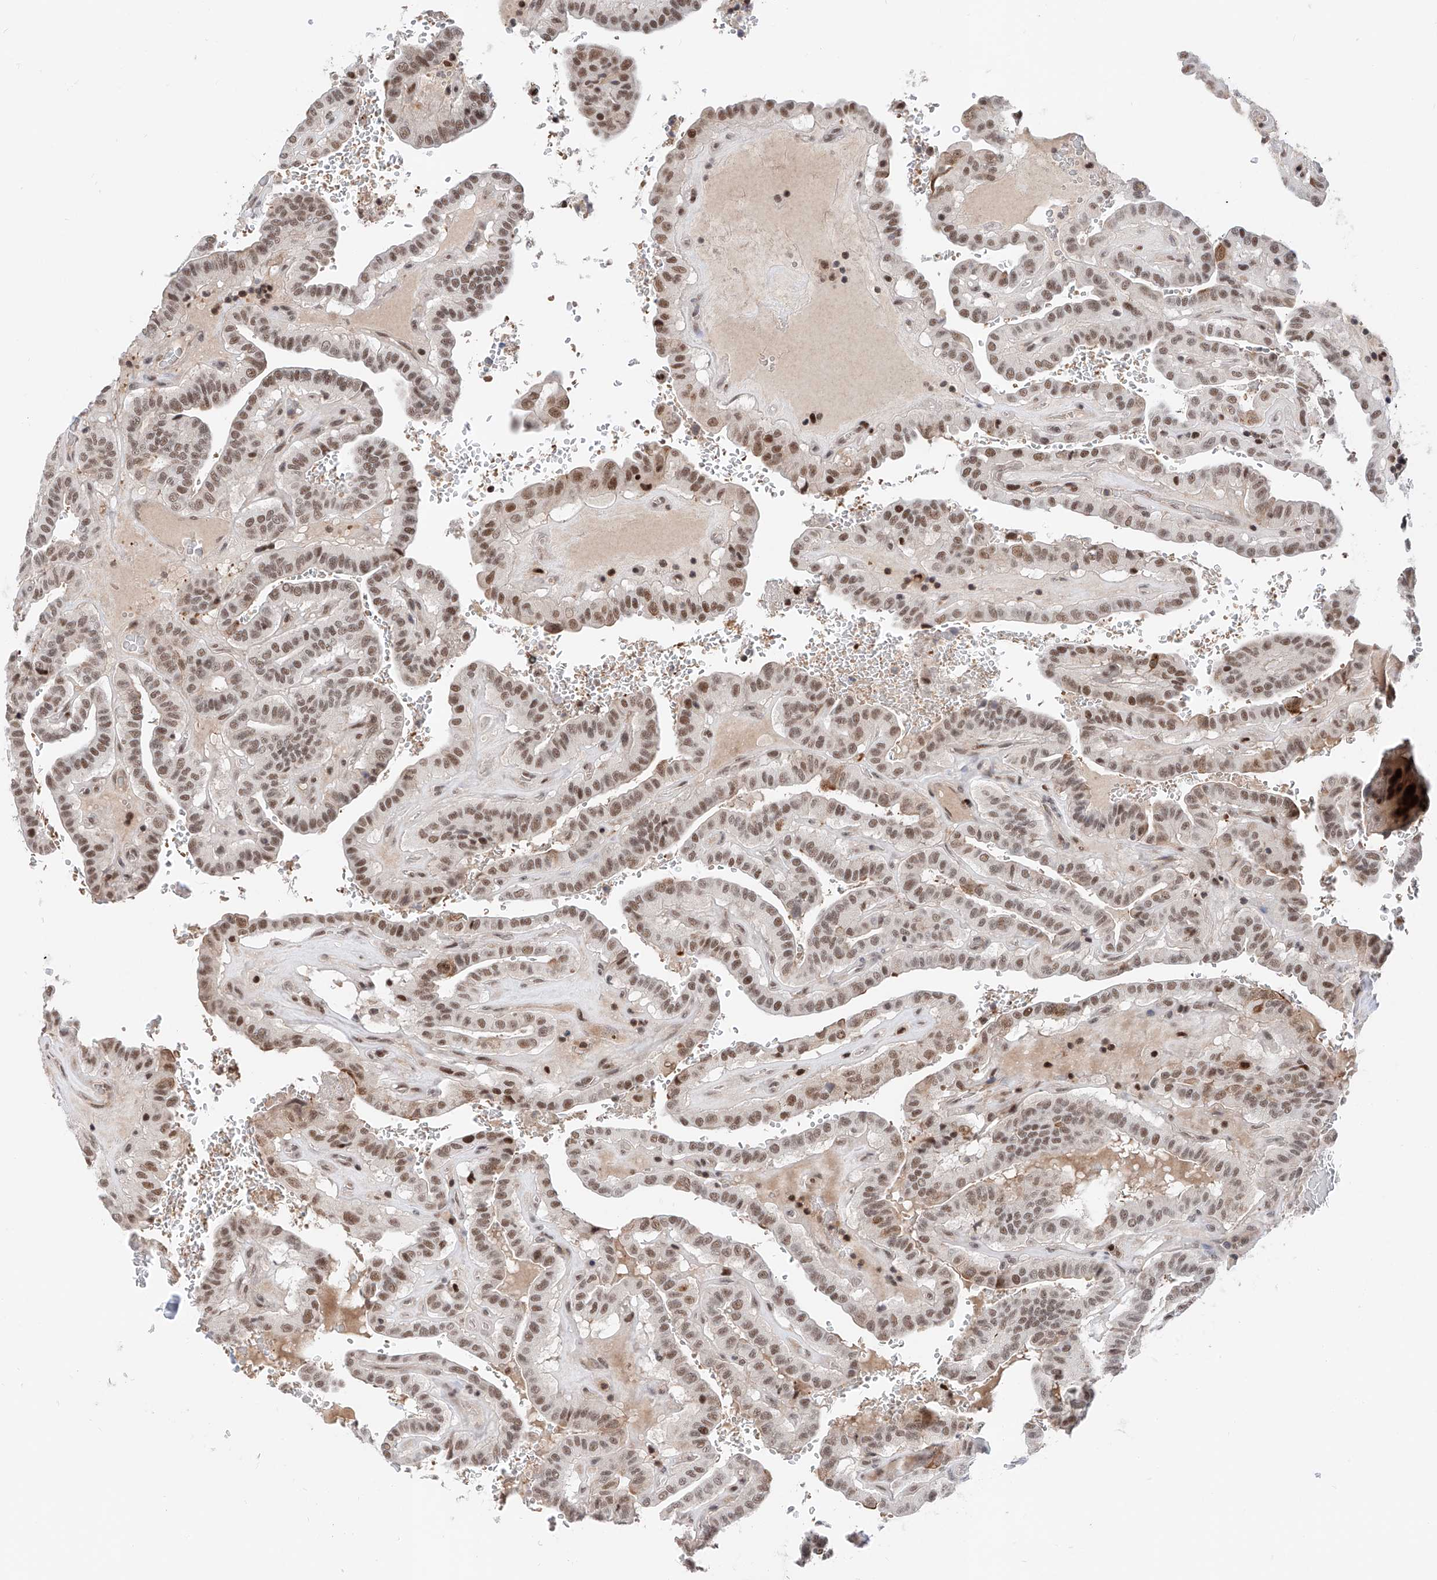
{"staining": {"intensity": "moderate", "quantity": ">75%", "location": "nuclear"}, "tissue": "thyroid cancer", "cell_type": "Tumor cells", "image_type": "cancer", "snomed": [{"axis": "morphology", "description": "Papillary adenocarcinoma, NOS"}, {"axis": "topography", "description": "Thyroid gland"}], "caption": "An image showing moderate nuclear expression in about >75% of tumor cells in thyroid cancer (papillary adenocarcinoma), as visualized by brown immunohistochemical staining.", "gene": "SNRNP200", "patient": {"sex": "male", "age": 77}}